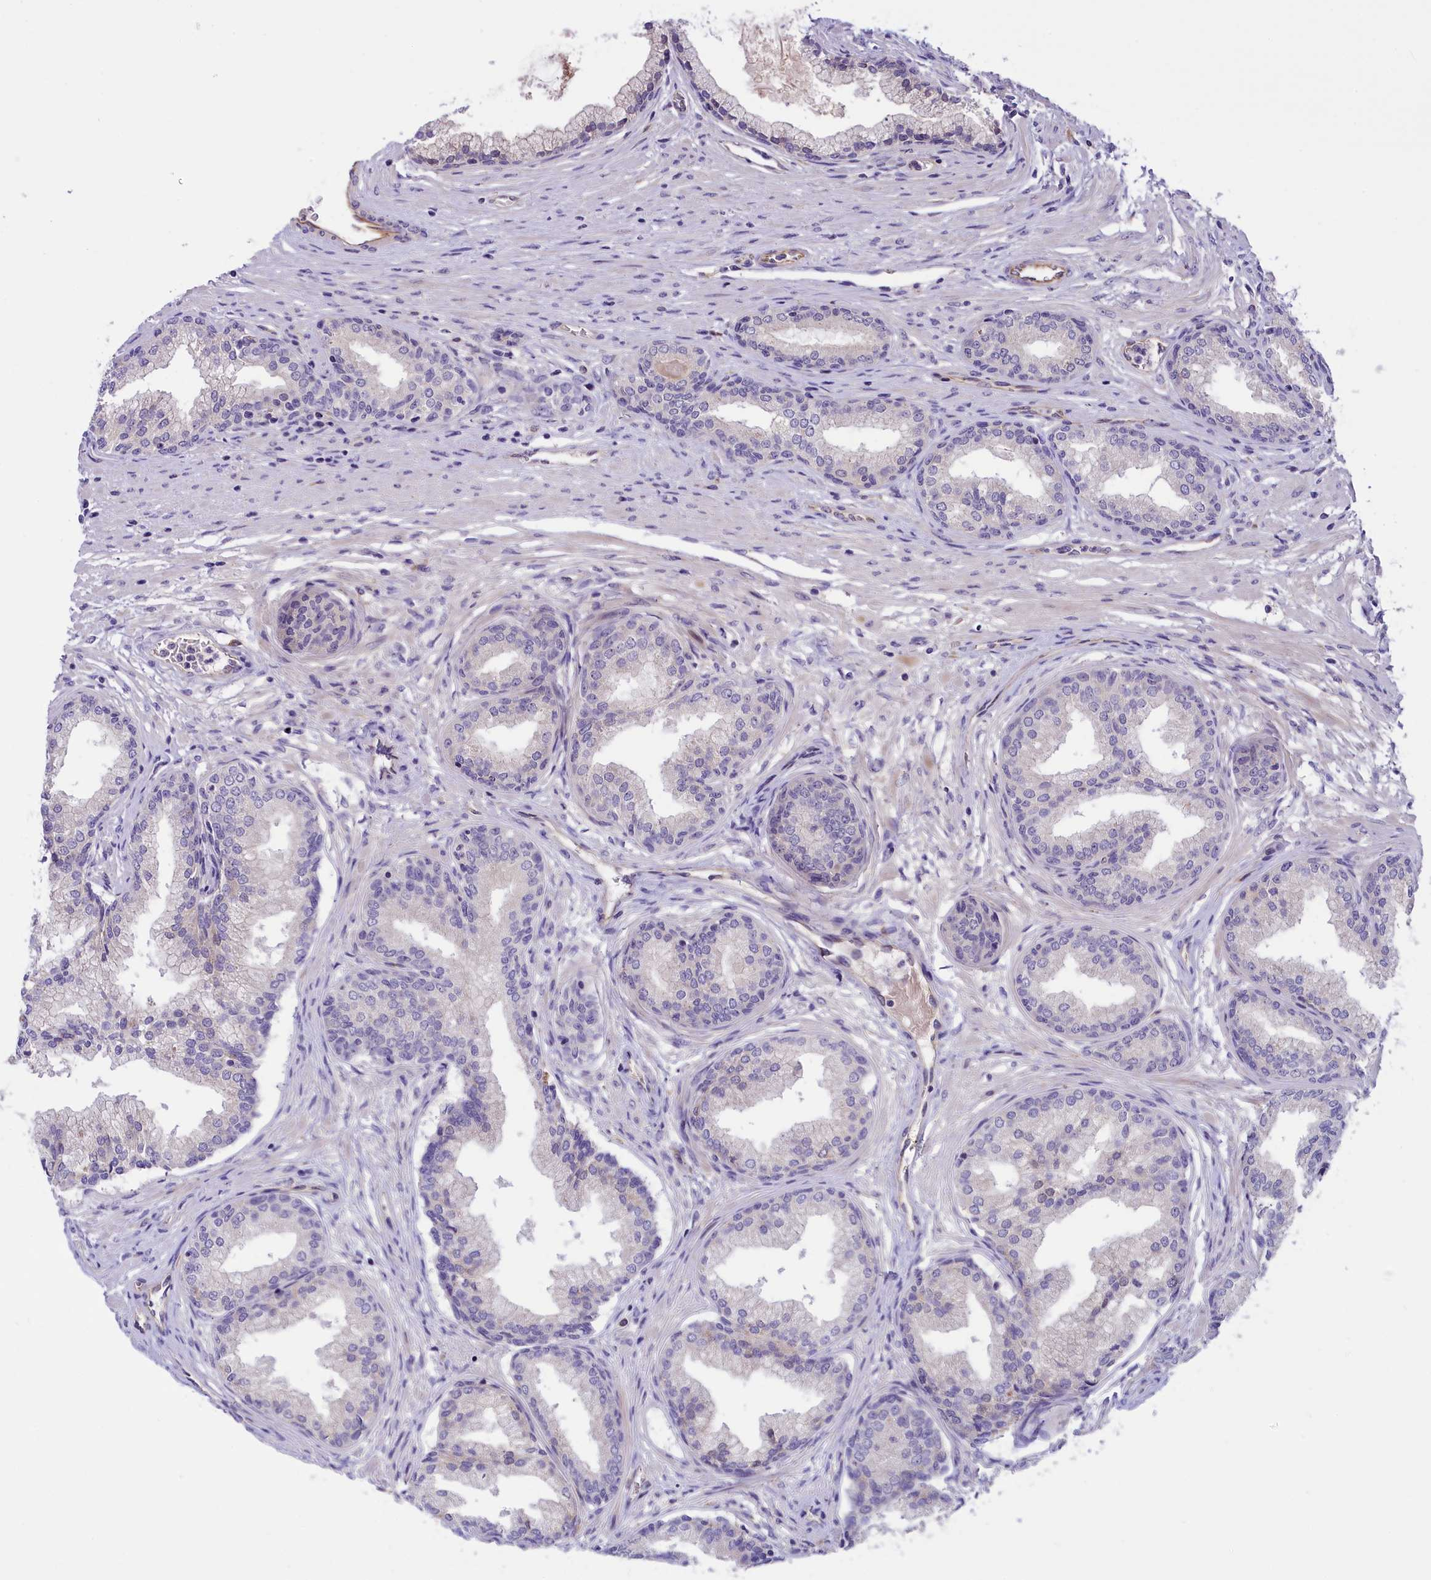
{"staining": {"intensity": "negative", "quantity": "none", "location": "none"}, "tissue": "prostate cancer", "cell_type": "Tumor cells", "image_type": "cancer", "snomed": [{"axis": "morphology", "description": "Adenocarcinoma, High grade"}, {"axis": "topography", "description": "Prostate"}], "caption": "Immunohistochemistry histopathology image of neoplastic tissue: prostate cancer stained with DAB demonstrates no significant protein expression in tumor cells. The staining was performed using DAB to visualize the protein expression in brown, while the nuclei were stained in blue with hematoxylin (Magnification: 20x).", "gene": "CCDC32", "patient": {"sex": "male", "age": 67}}